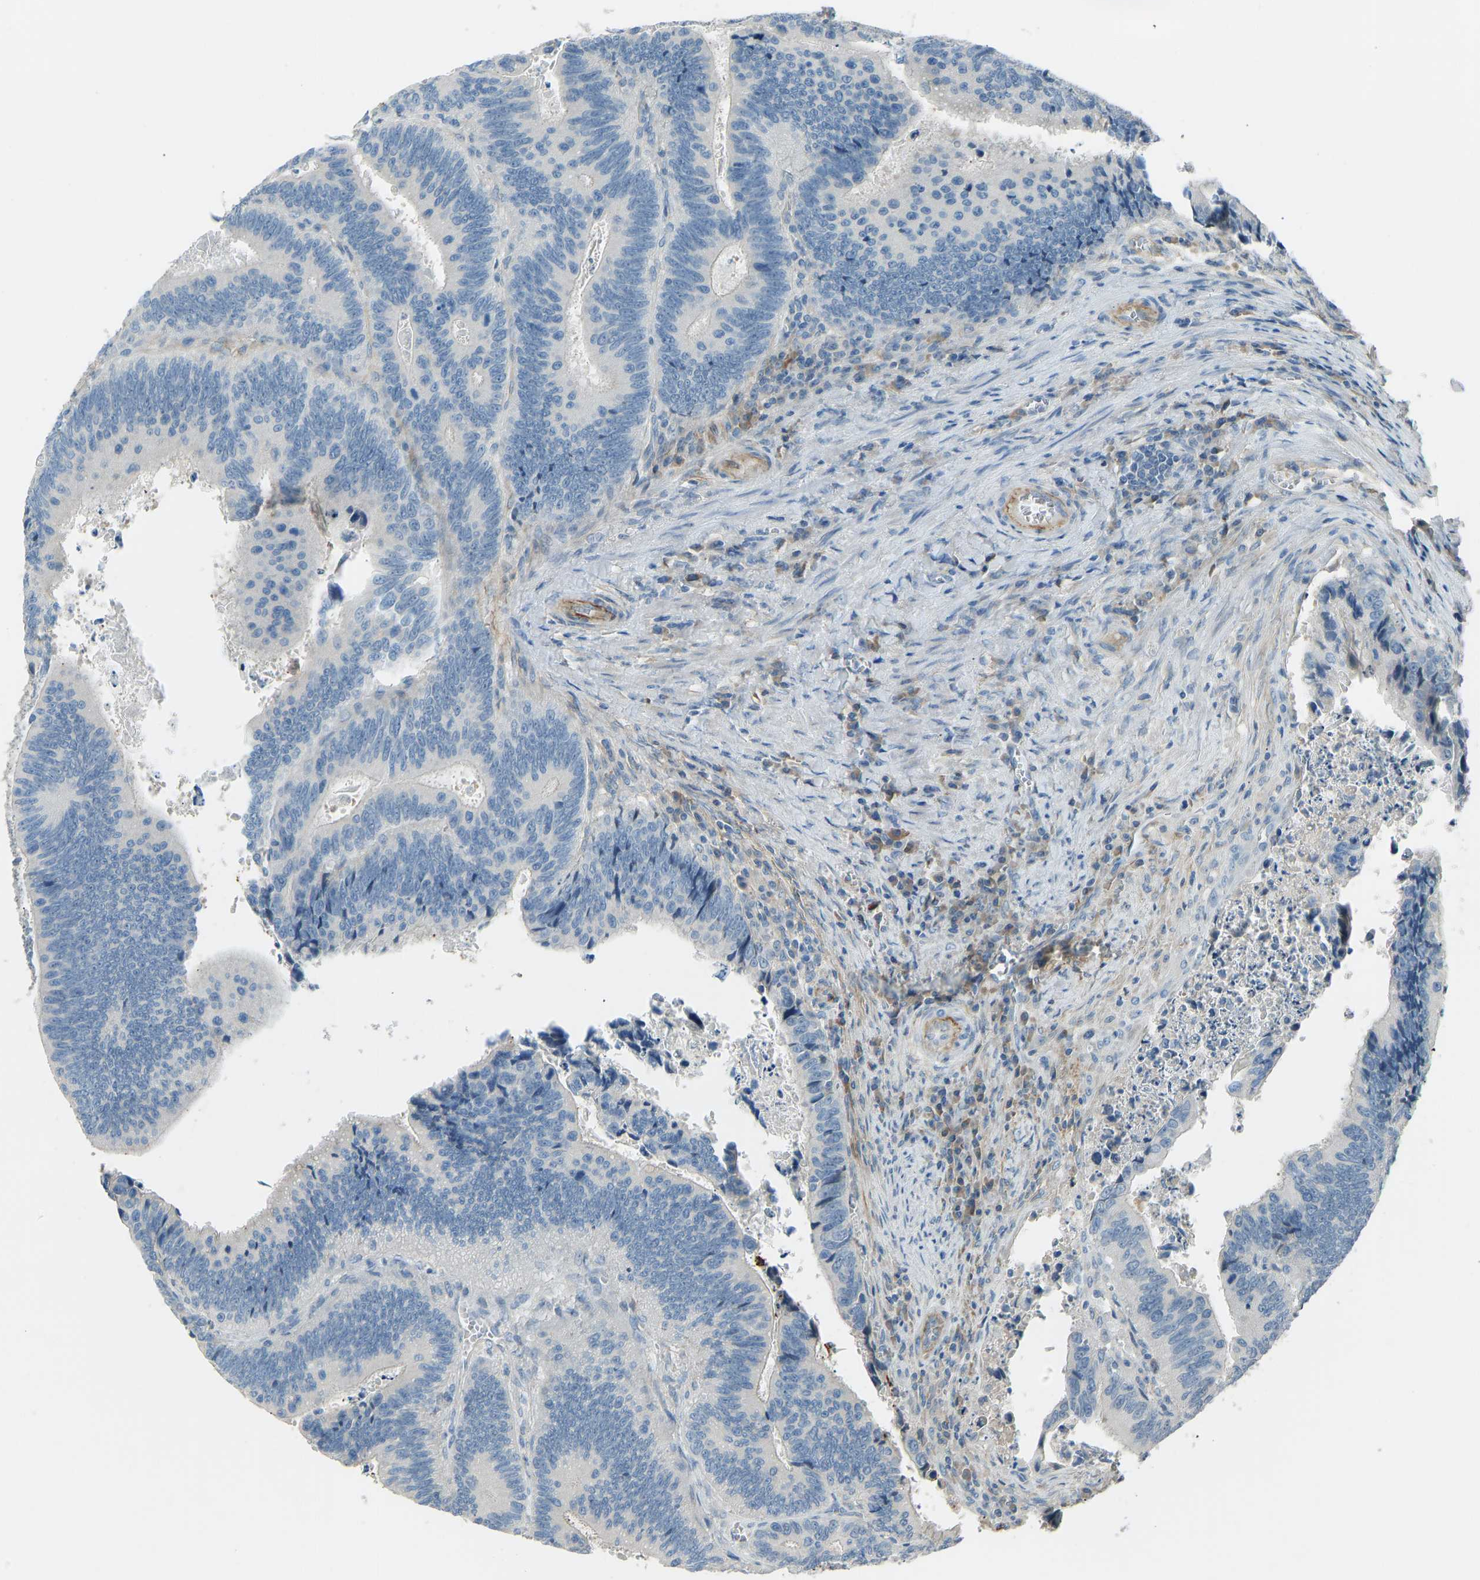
{"staining": {"intensity": "negative", "quantity": "none", "location": "none"}, "tissue": "colorectal cancer", "cell_type": "Tumor cells", "image_type": "cancer", "snomed": [{"axis": "morphology", "description": "Inflammation, NOS"}, {"axis": "morphology", "description": "Adenocarcinoma, NOS"}, {"axis": "topography", "description": "Colon"}], "caption": "Immunohistochemistry (IHC) of adenocarcinoma (colorectal) demonstrates no staining in tumor cells. Nuclei are stained in blue.", "gene": "FBLN2", "patient": {"sex": "male", "age": 72}}